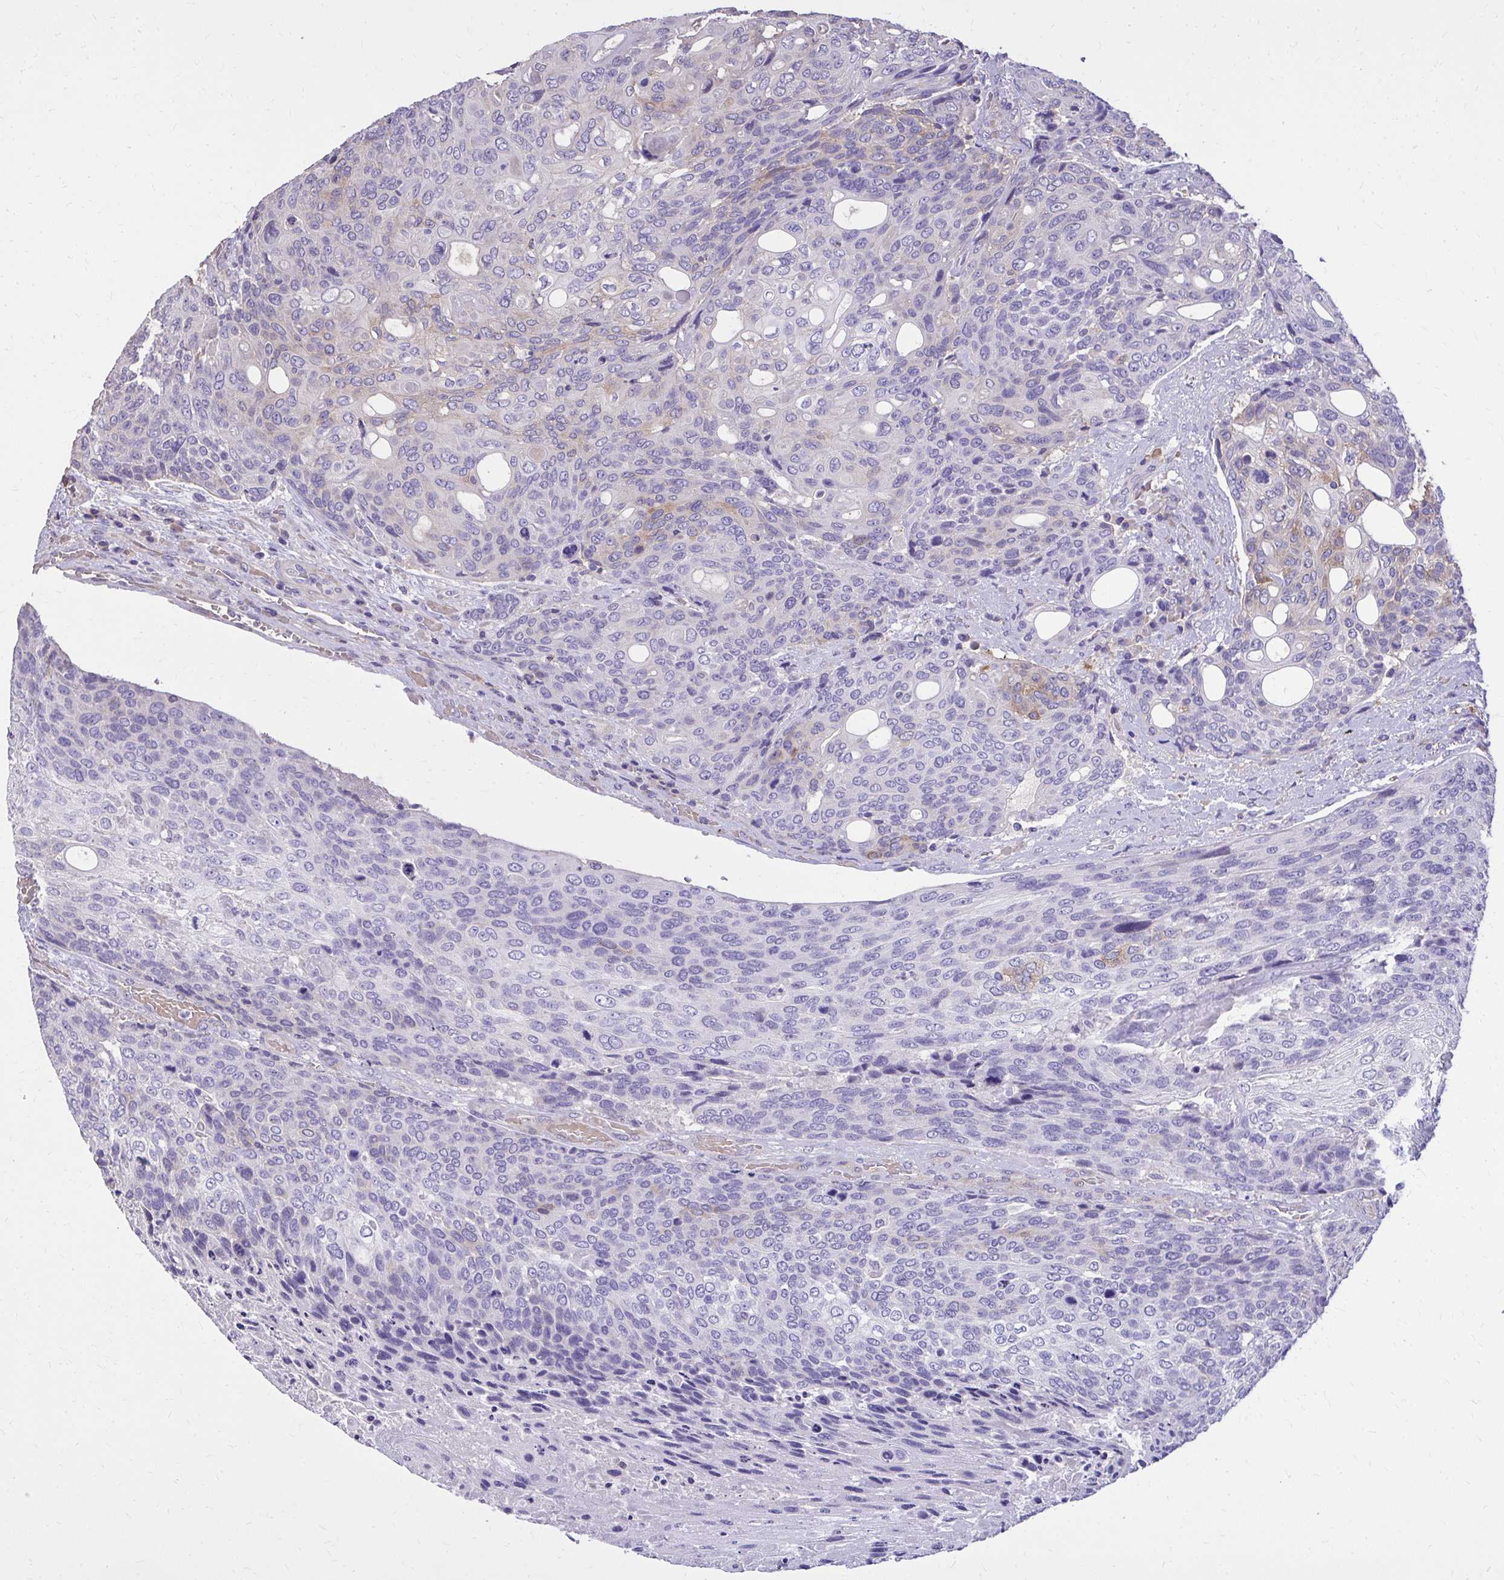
{"staining": {"intensity": "weak", "quantity": "<25%", "location": "cytoplasmic/membranous"}, "tissue": "urothelial cancer", "cell_type": "Tumor cells", "image_type": "cancer", "snomed": [{"axis": "morphology", "description": "Urothelial carcinoma, High grade"}, {"axis": "topography", "description": "Urinary bladder"}], "caption": "Histopathology image shows no protein staining in tumor cells of urothelial cancer tissue.", "gene": "EPB41L1", "patient": {"sex": "female", "age": 70}}